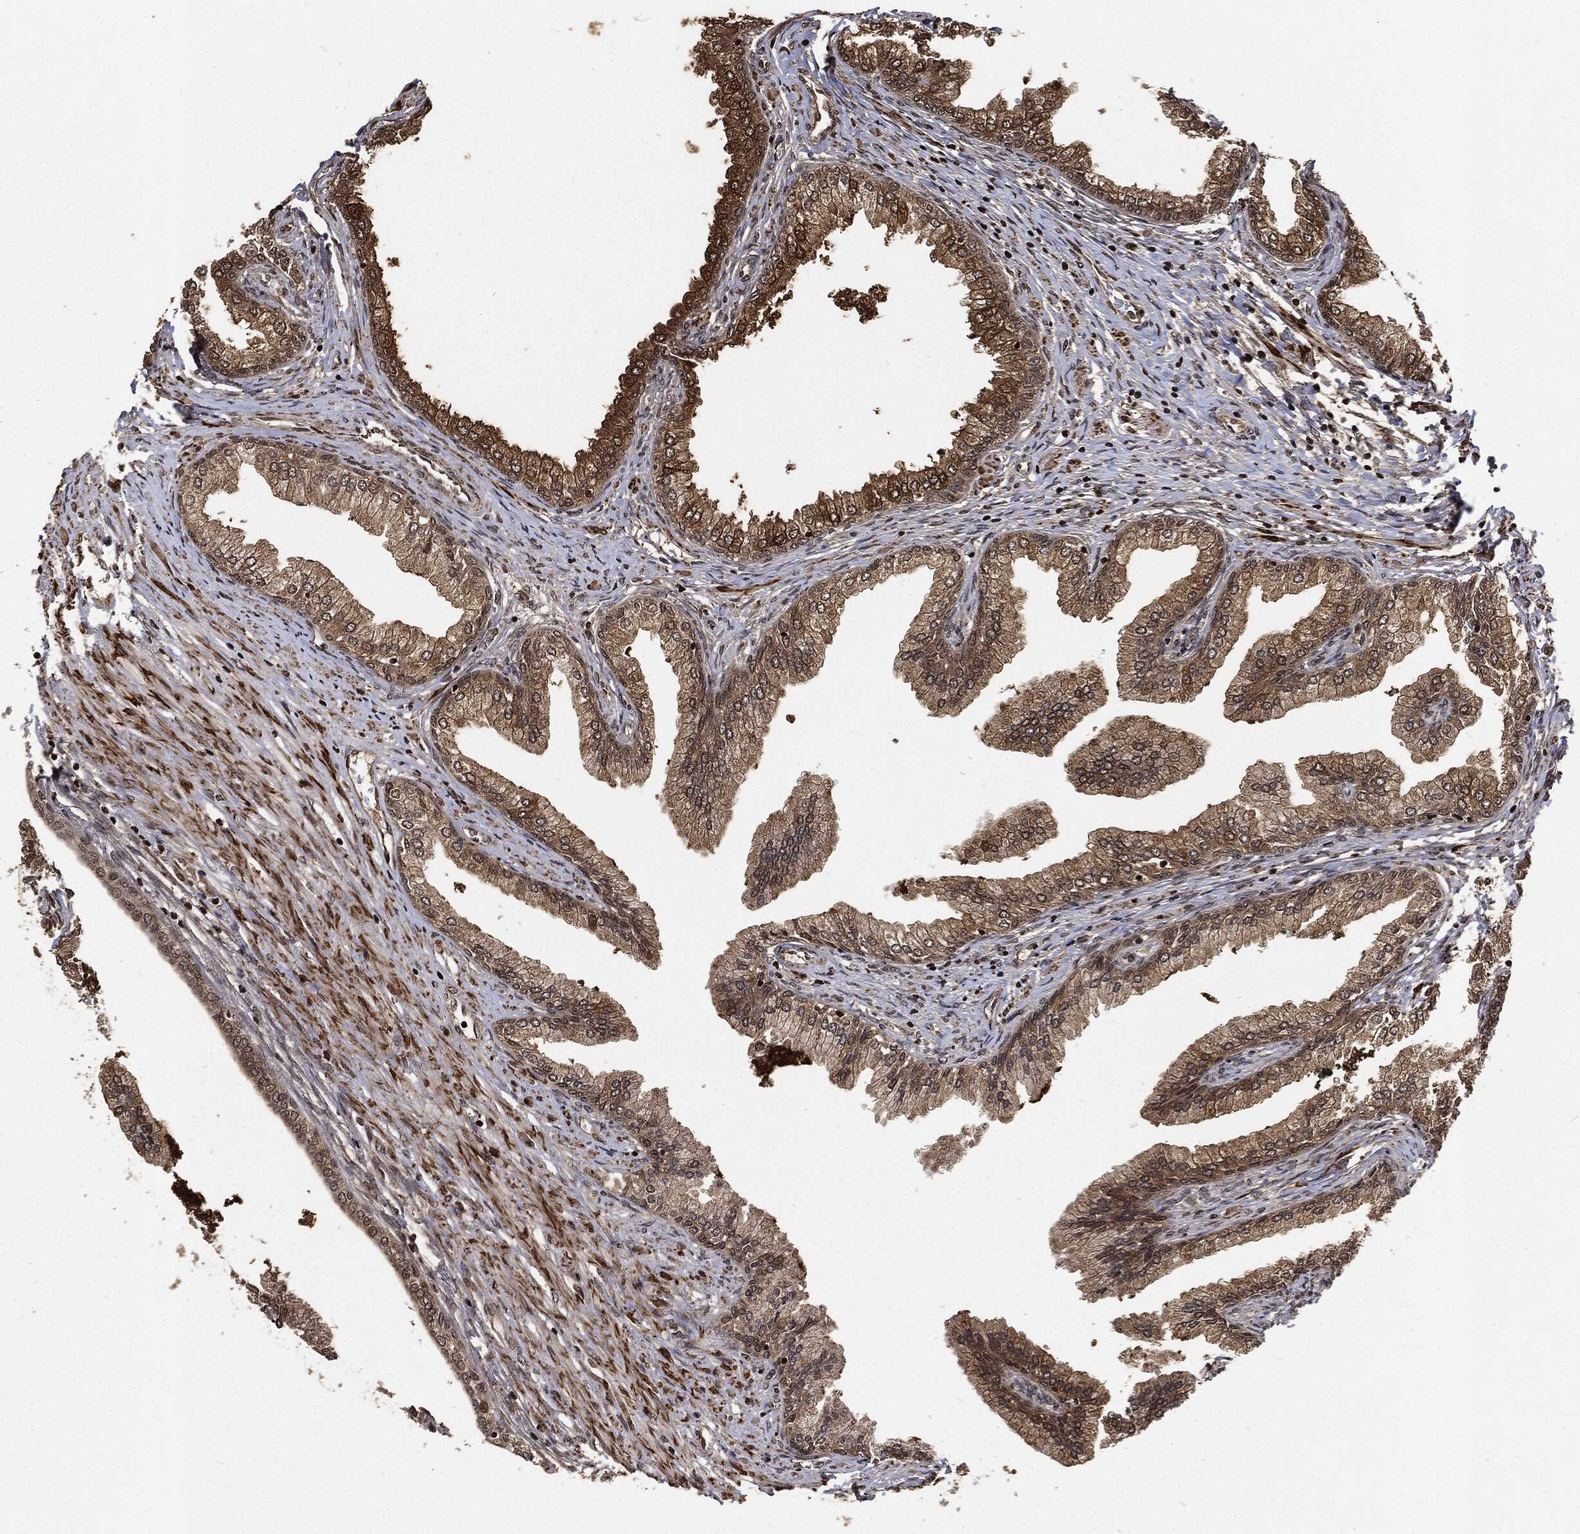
{"staining": {"intensity": "moderate", "quantity": ">75%", "location": "cytoplasmic/membranous,nuclear"}, "tissue": "prostate cancer", "cell_type": "Tumor cells", "image_type": "cancer", "snomed": [{"axis": "morphology", "description": "Adenocarcinoma, Low grade"}, {"axis": "topography", "description": "Prostate and seminal vesicle, NOS"}], "caption": "IHC of prostate low-grade adenocarcinoma displays medium levels of moderate cytoplasmic/membranous and nuclear positivity in approximately >75% of tumor cells.", "gene": "PDK1", "patient": {"sex": "male", "age": 61}}